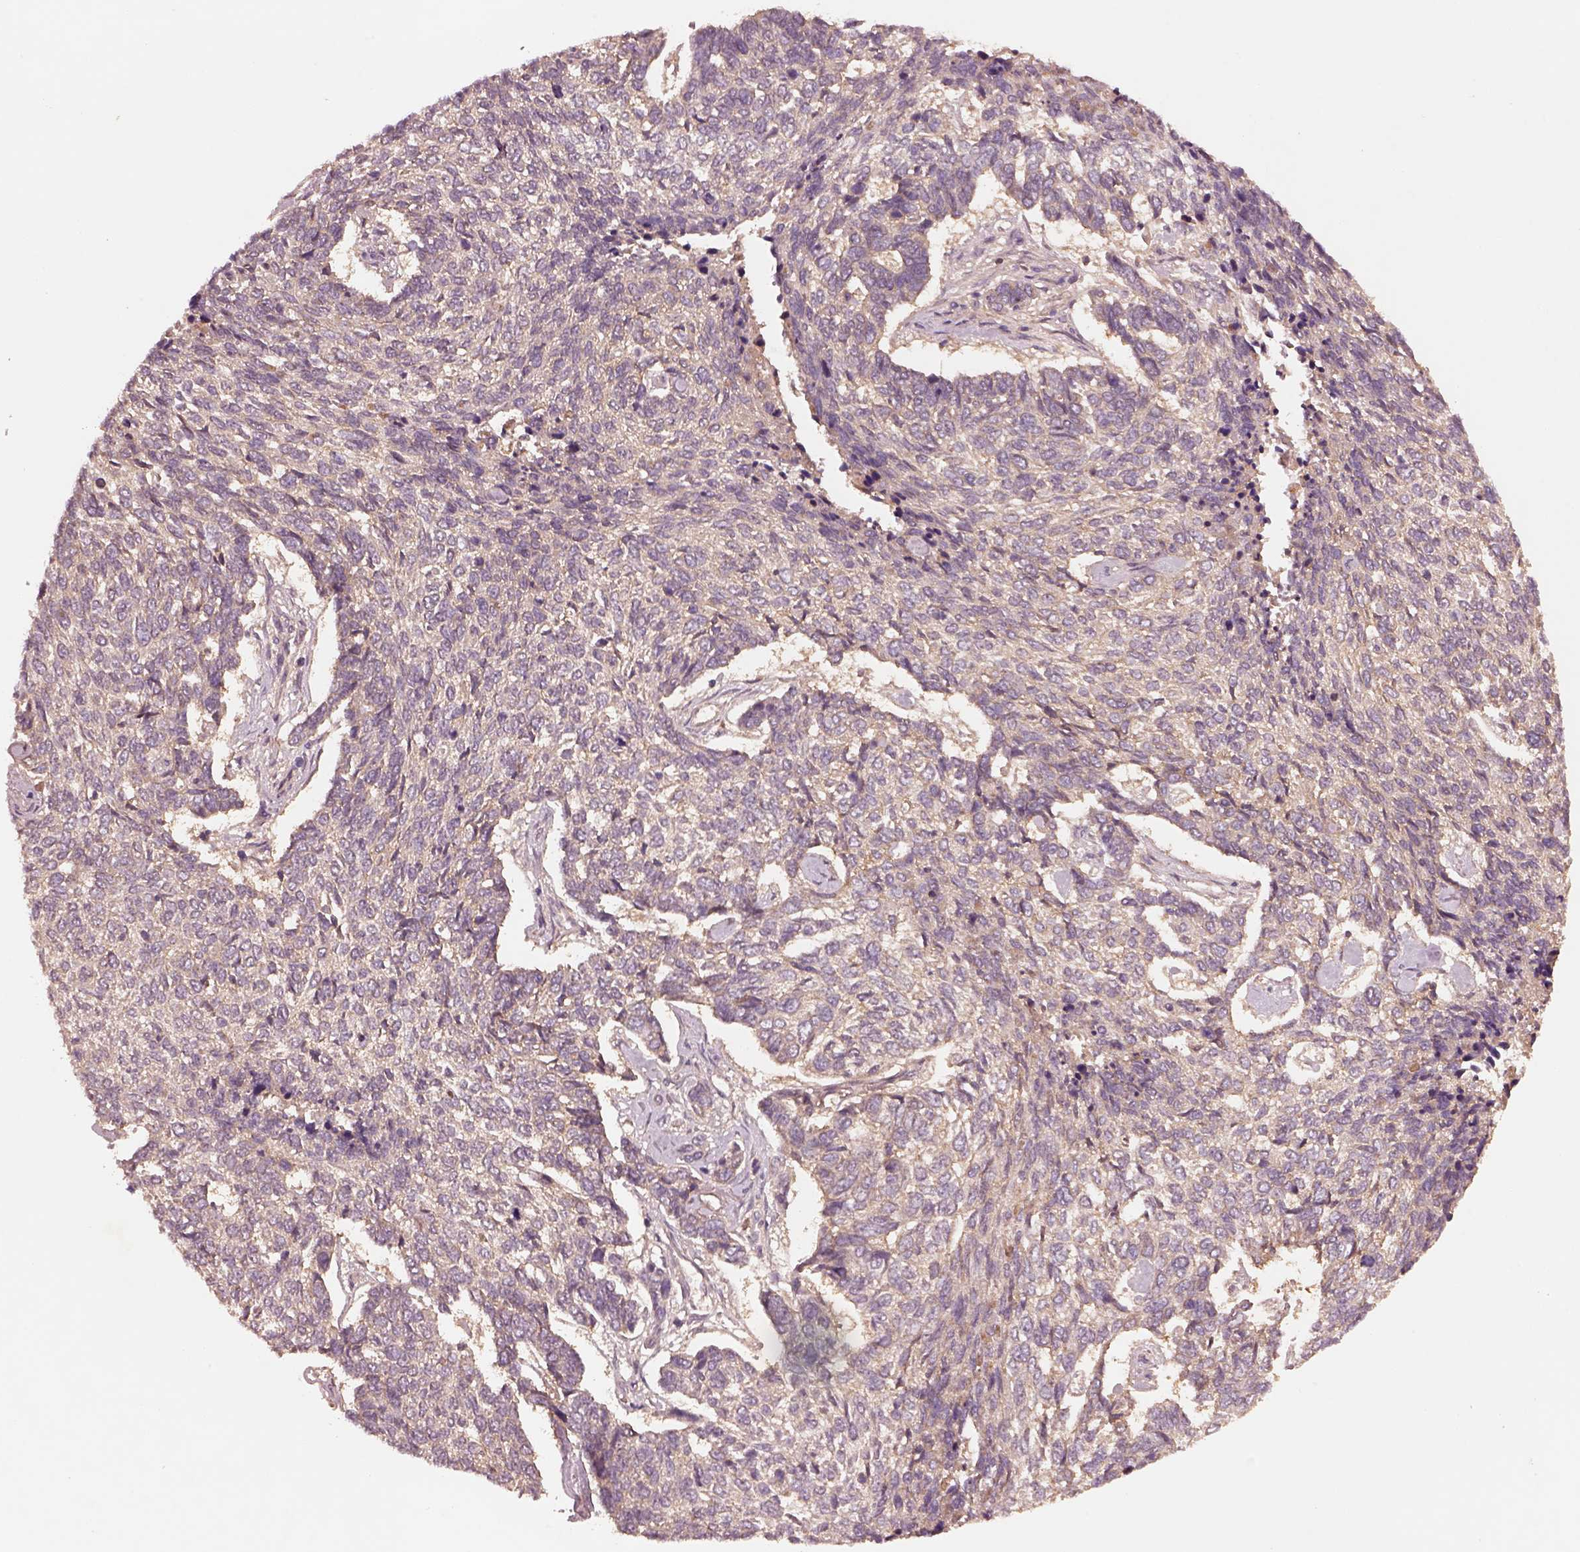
{"staining": {"intensity": "weak", "quantity": ">75%", "location": "cytoplasmic/membranous"}, "tissue": "skin cancer", "cell_type": "Tumor cells", "image_type": "cancer", "snomed": [{"axis": "morphology", "description": "Basal cell carcinoma"}, {"axis": "topography", "description": "Skin"}], "caption": "DAB (3,3'-diaminobenzidine) immunohistochemical staining of human basal cell carcinoma (skin) displays weak cytoplasmic/membranous protein positivity in about >75% of tumor cells. (DAB (3,3'-diaminobenzidine) = brown stain, brightfield microscopy at high magnification).", "gene": "FAM234A", "patient": {"sex": "female", "age": 65}}